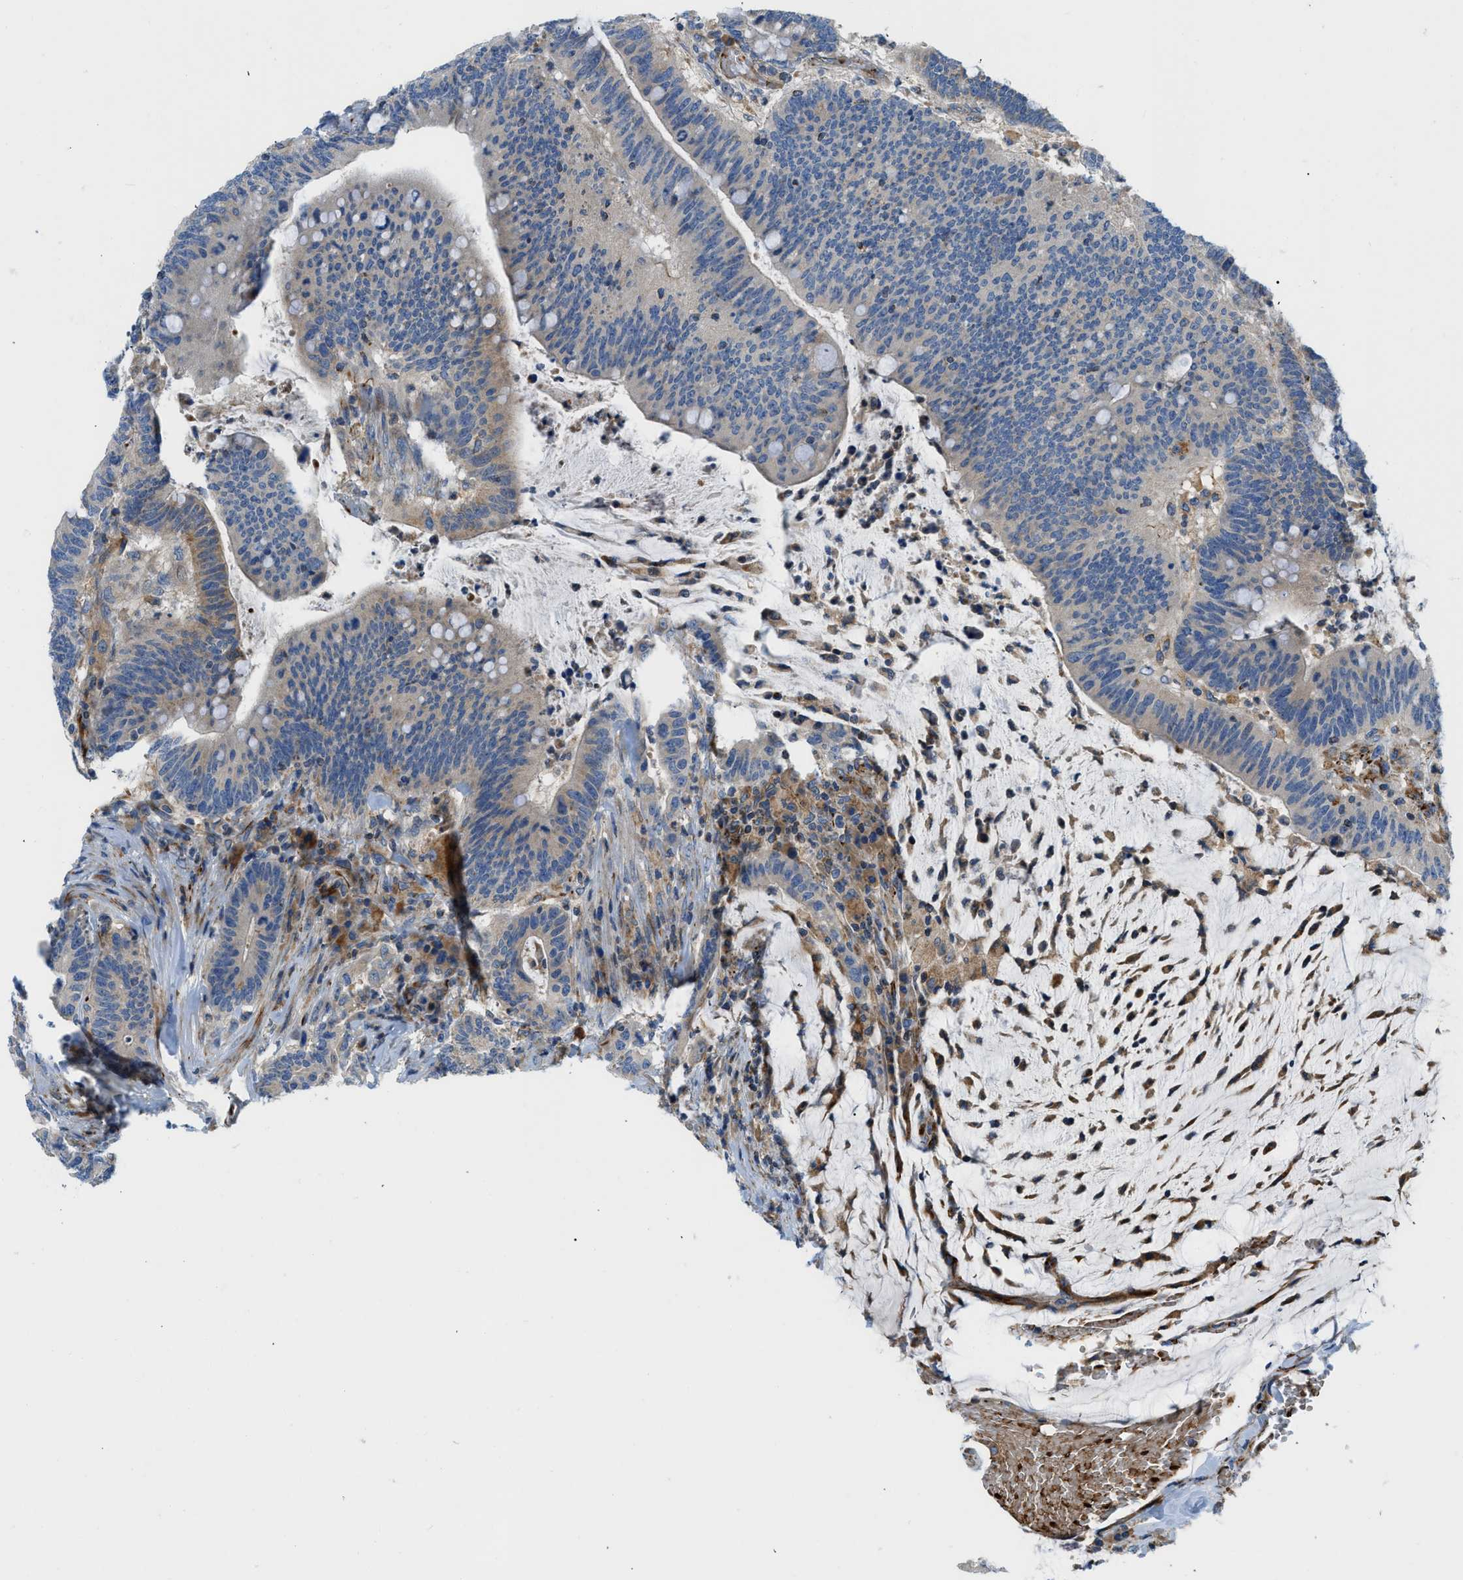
{"staining": {"intensity": "moderate", "quantity": "<25%", "location": "cytoplasmic/membranous"}, "tissue": "colorectal cancer", "cell_type": "Tumor cells", "image_type": "cancer", "snomed": [{"axis": "morphology", "description": "Normal tissue, NOS"}, {"axis": "morphology", "description": "Adenocarcinoma, NOS"}, {"axis": "topography", "description": "Colon"}], "caption": "A brown stain highlights moderate cytoplasmic/membranous staining of a protein in colorectal cancer (adenocarcinoma) tumor cells.", "gene": "ZNF831", "patient": {"sex": "female", "age": 66}}